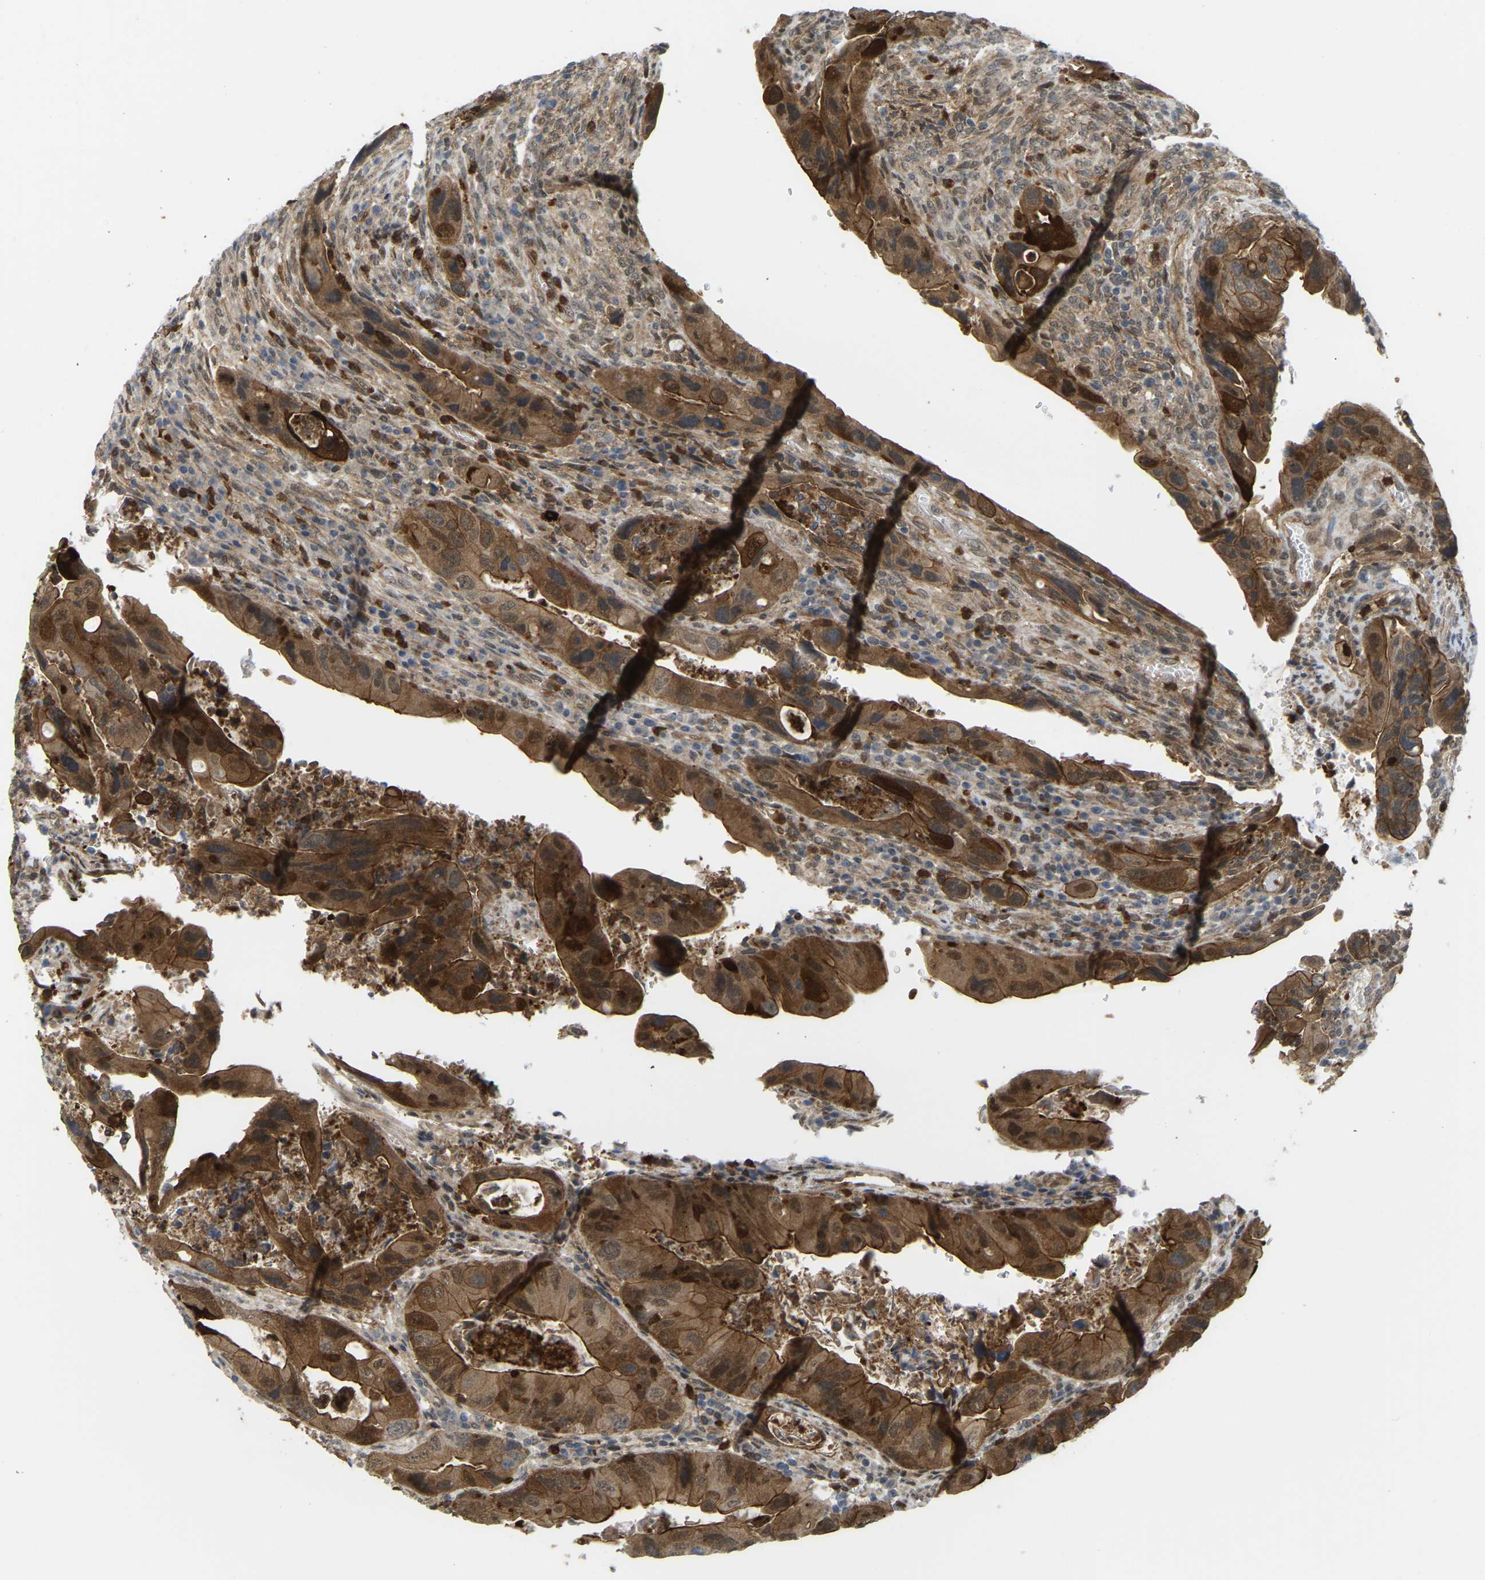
{"staining": {"intensity": "moderate", "quantity": ">75%", "location": "cytoplasmic/membranous"}, "tissue": "colorectal cancer", "cell_type": "Tumor cells", "image_type": "cancer", "snomed": [{"axis": "morphology", "description": "Adenocarcinoma, NOS"}, {"axis": "topography", "description": "Rectum"}], "caption": "Immunohistochemical staining of colorectal cancer demonstrates moderate cytoplasmic/membranous protein expression in approximately >75% of tumor cells.", "gene": "SERPINB5", "patient": {"sex": "female", "age": 57}}